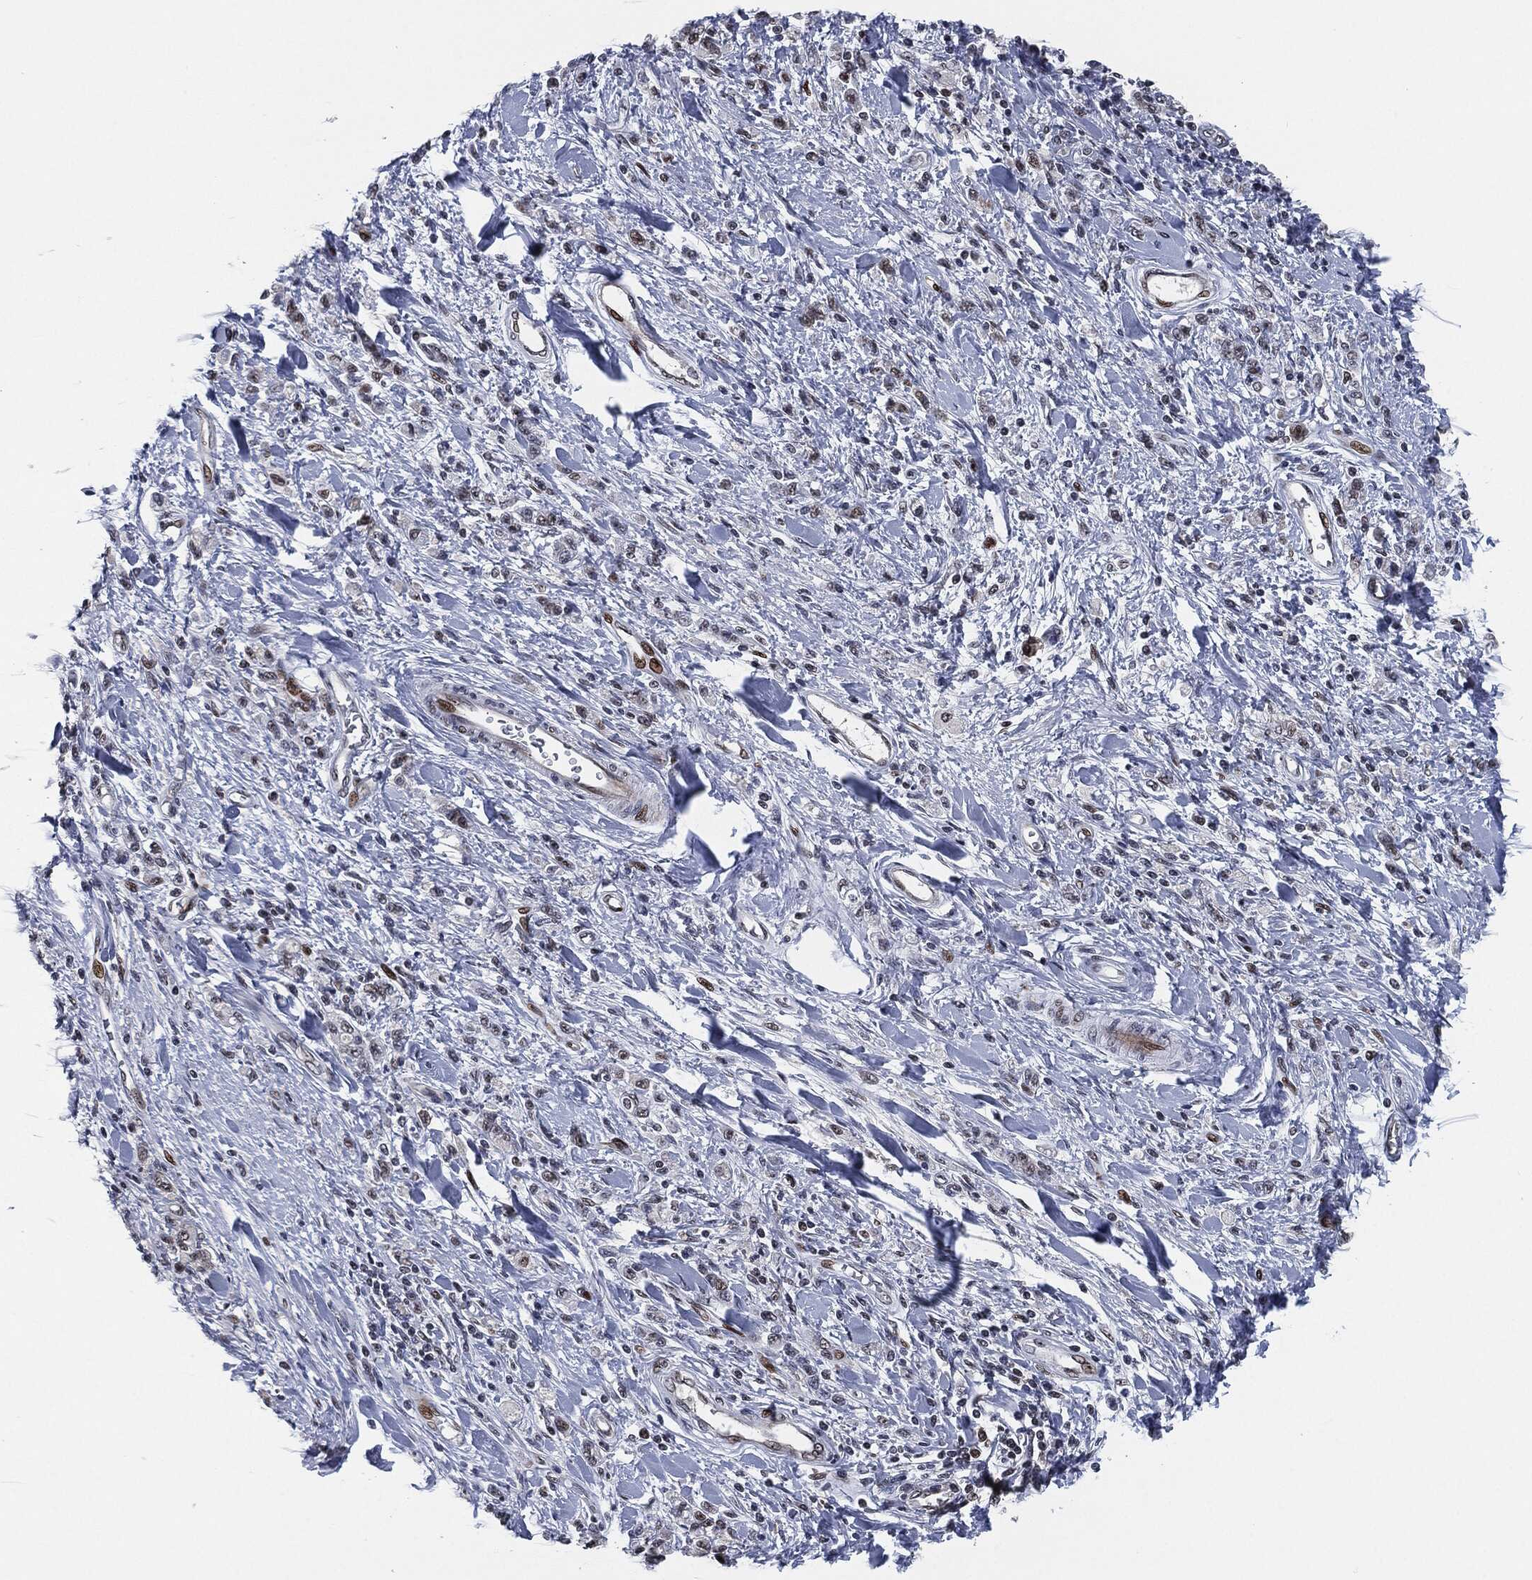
{"staining": {"intensity": "strong", "quantity": "<25%", "location": "nuclear"}, "tissue": "stomach cancer", "cell_type": "Tumor cells", "image_type": "cancer", "snomed": [{"axis": "morphology", "description": "Adenocarcinoma, NOS"}, {"axis": "topography", "description": "Stomach"}], "caption": "A micrograph of stomach cancer stained for a protein exhibits strong nuclear brown staining in tumor cells.", "gene": "AKT2", "patient": {"sex": "male", "age": 77}}